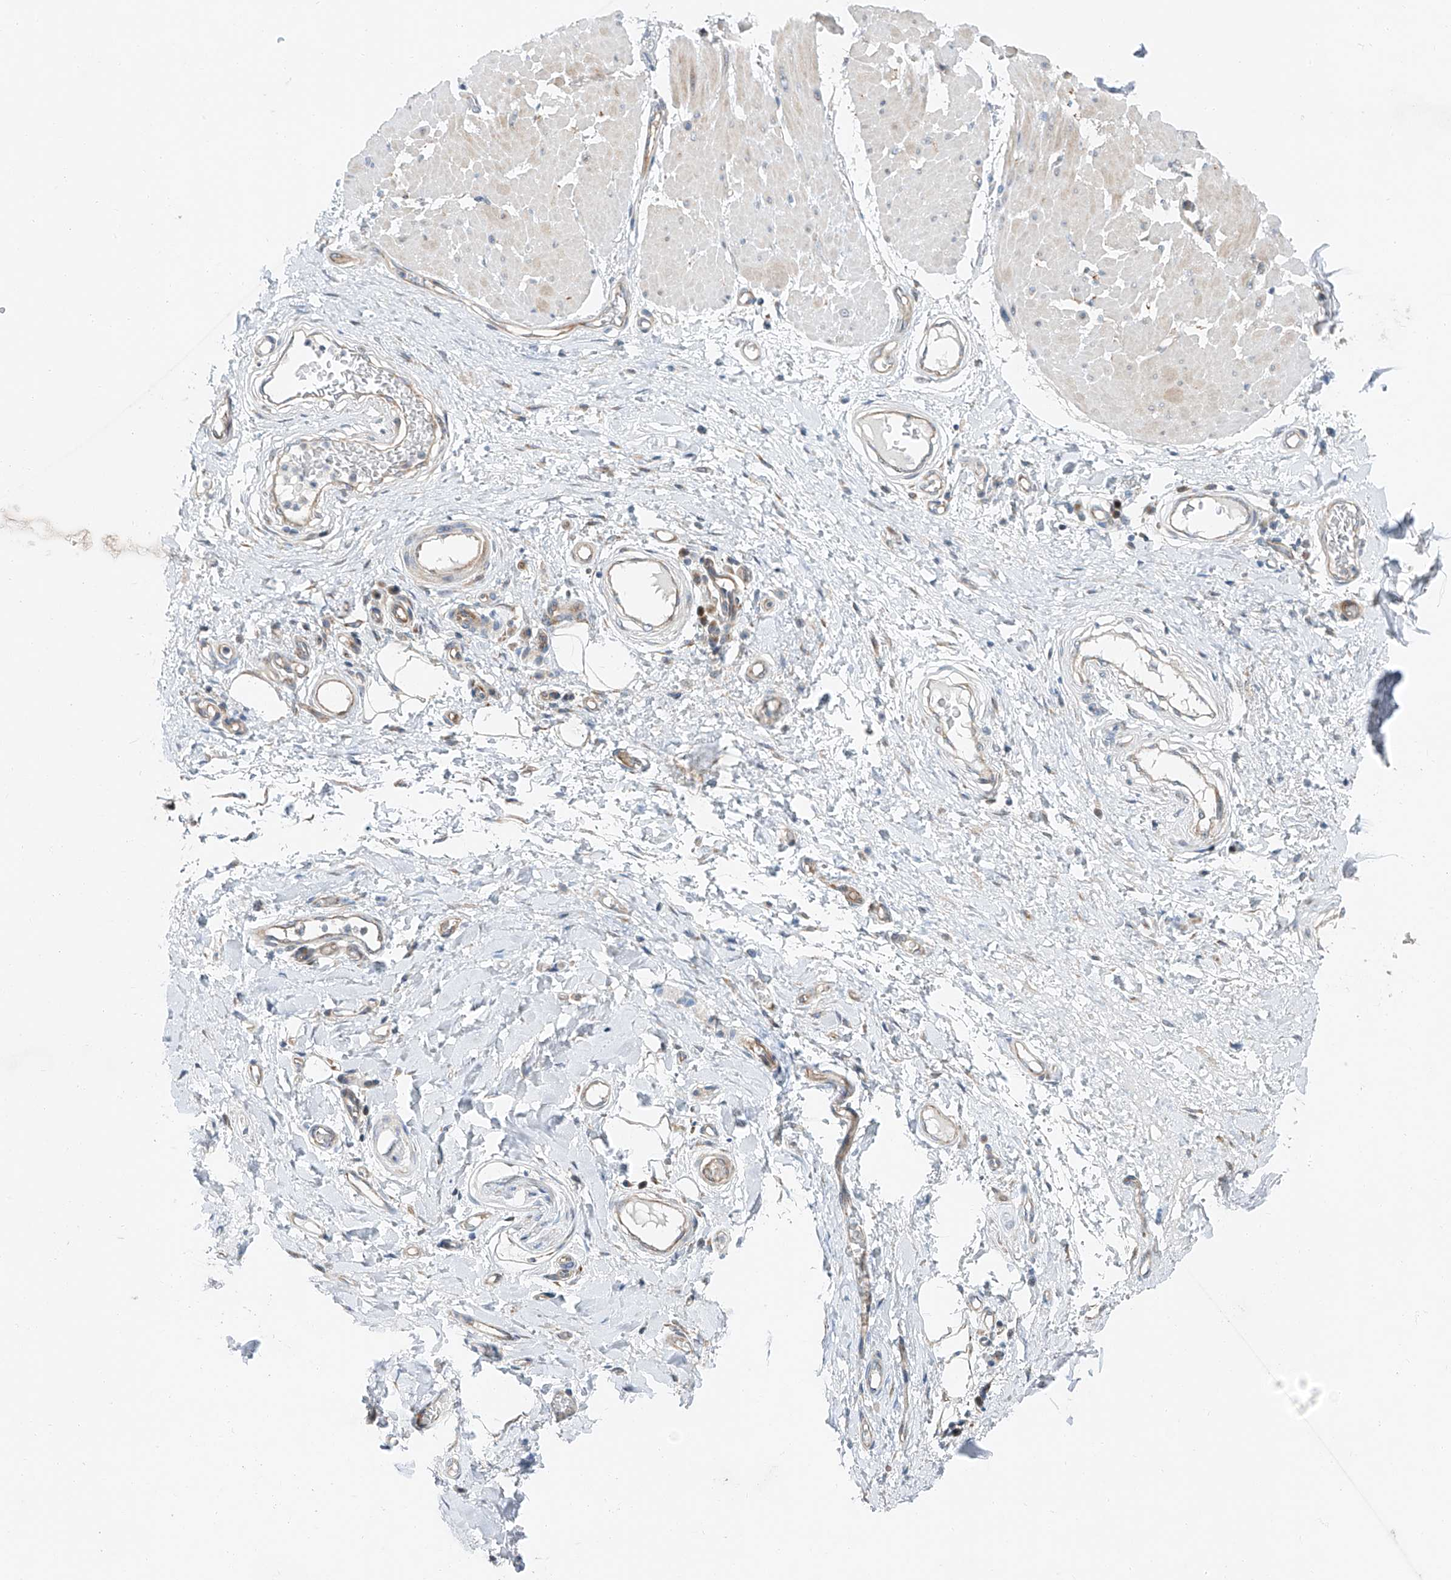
{"staining": {"intensity": "negative", "quantity": "none", "location": "none"}, "tissue": "adipose tissue", "cell_type": "Adipocytes", "image_type": "normal", "snomed": [{"axis": "morphology", "description": "Normal tissue, NOS"}, {"axis": "morphology", "description": "Adenocarcinoma, NOS"}, {"axis": "topography", "description": "Esophagus"}, {"axis": "topography", "description": "Stomach, upper"}, {"axis": "topography", "description": "Peripheral nerve tissue"}], "caption": "Protein analysis of benign adipose tissue exhibits no significant expression in adipocytes. (DAB immunohistochemistry (IHC), high magnification).", "gene": "CLDND1", "patient": {"sex": "male", "age": 62}}